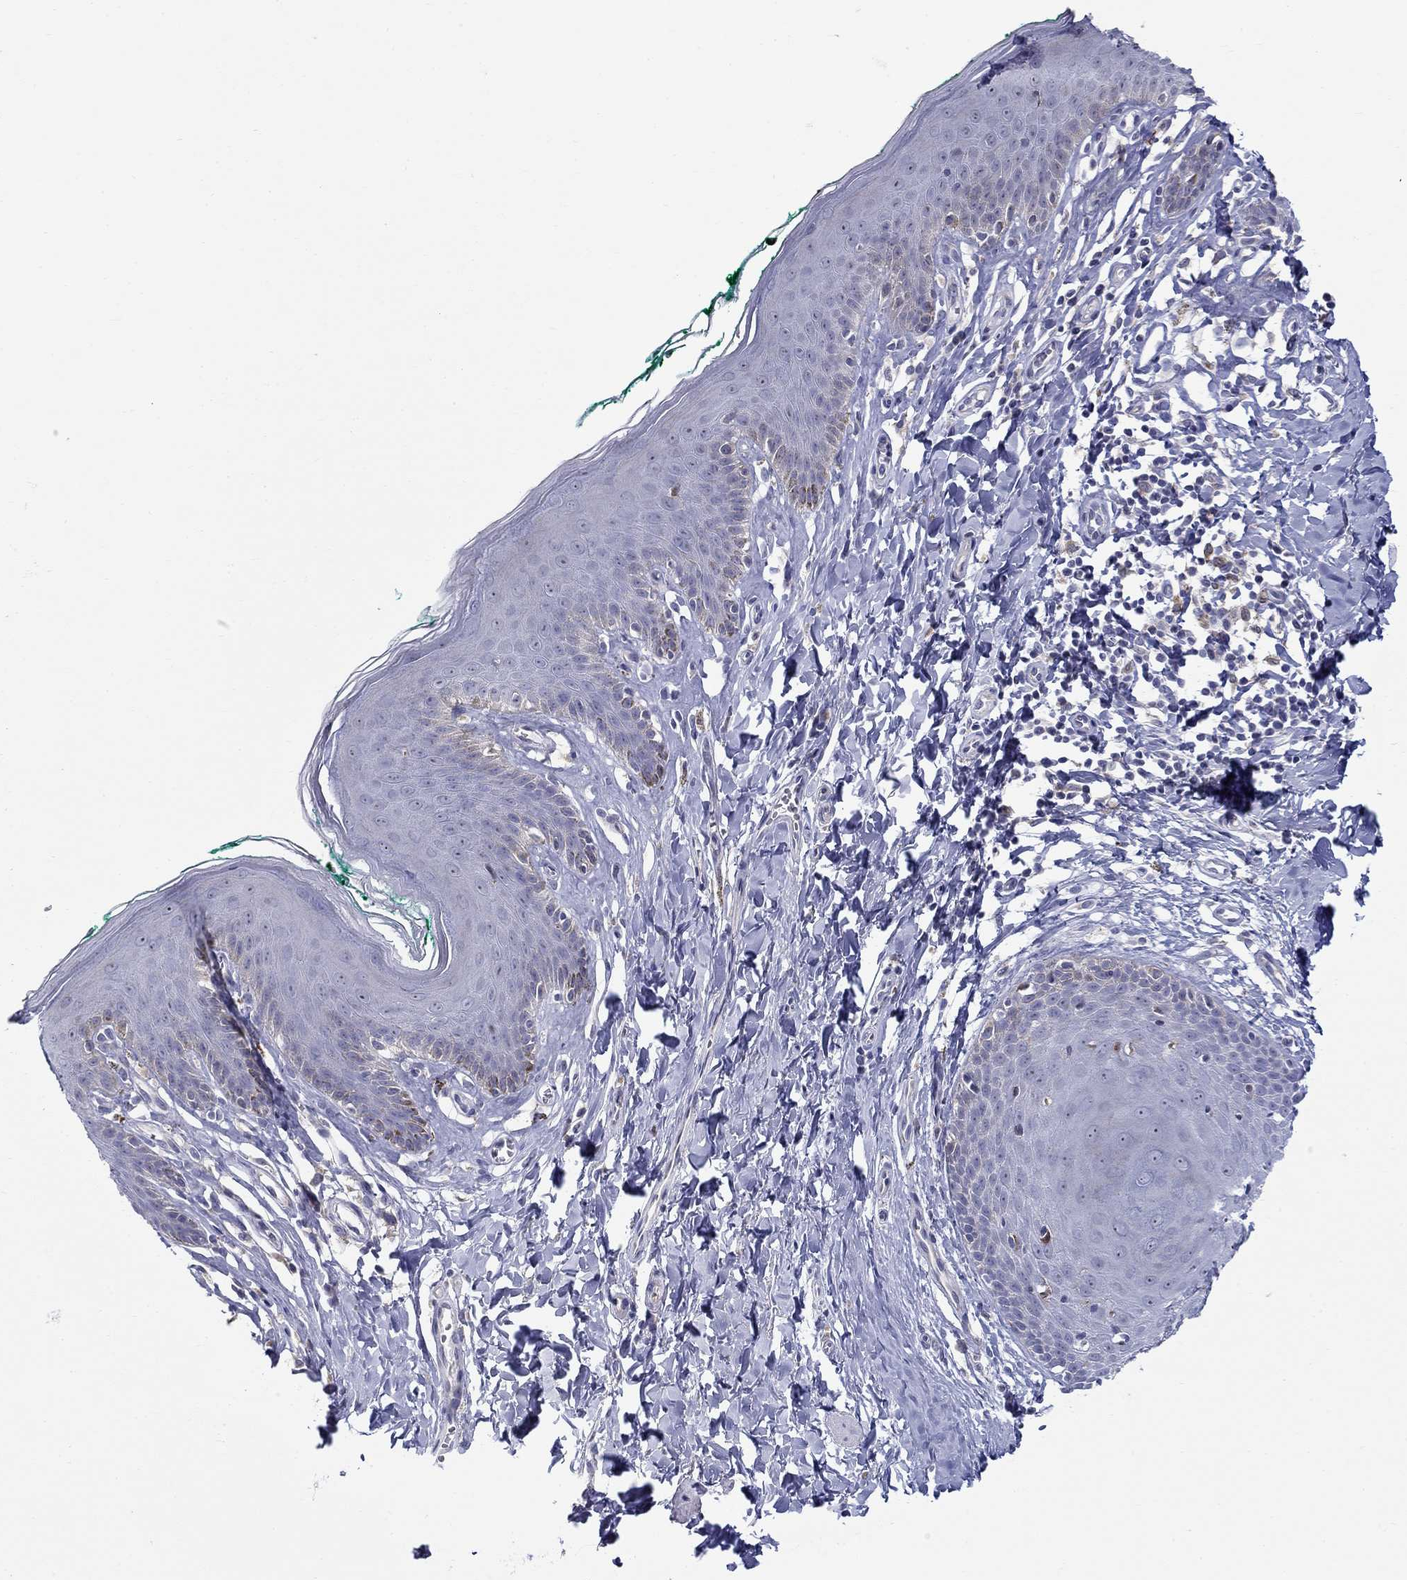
{"staining": {"intensity": "negative", "quantity": "none", "location": "none"}, "tissue": "skin", "cell_type": "Epidermal cells", "image_type": "normal", "snomed": [{"axis": "morphology", "description": "Normal tissue, NOS"}, {"axis": "topography", "description": "Vulva"}], "caption": "DAB immunohistochemical staining of unremarkable human skin displays no significant positivity in epidermal cells. The staining is performed using DAB brown chromogen with nuclei counter-stained in using hematoxylin.", "gene": "QRFPR", "patient": {"sex": "female", "age": 66}}